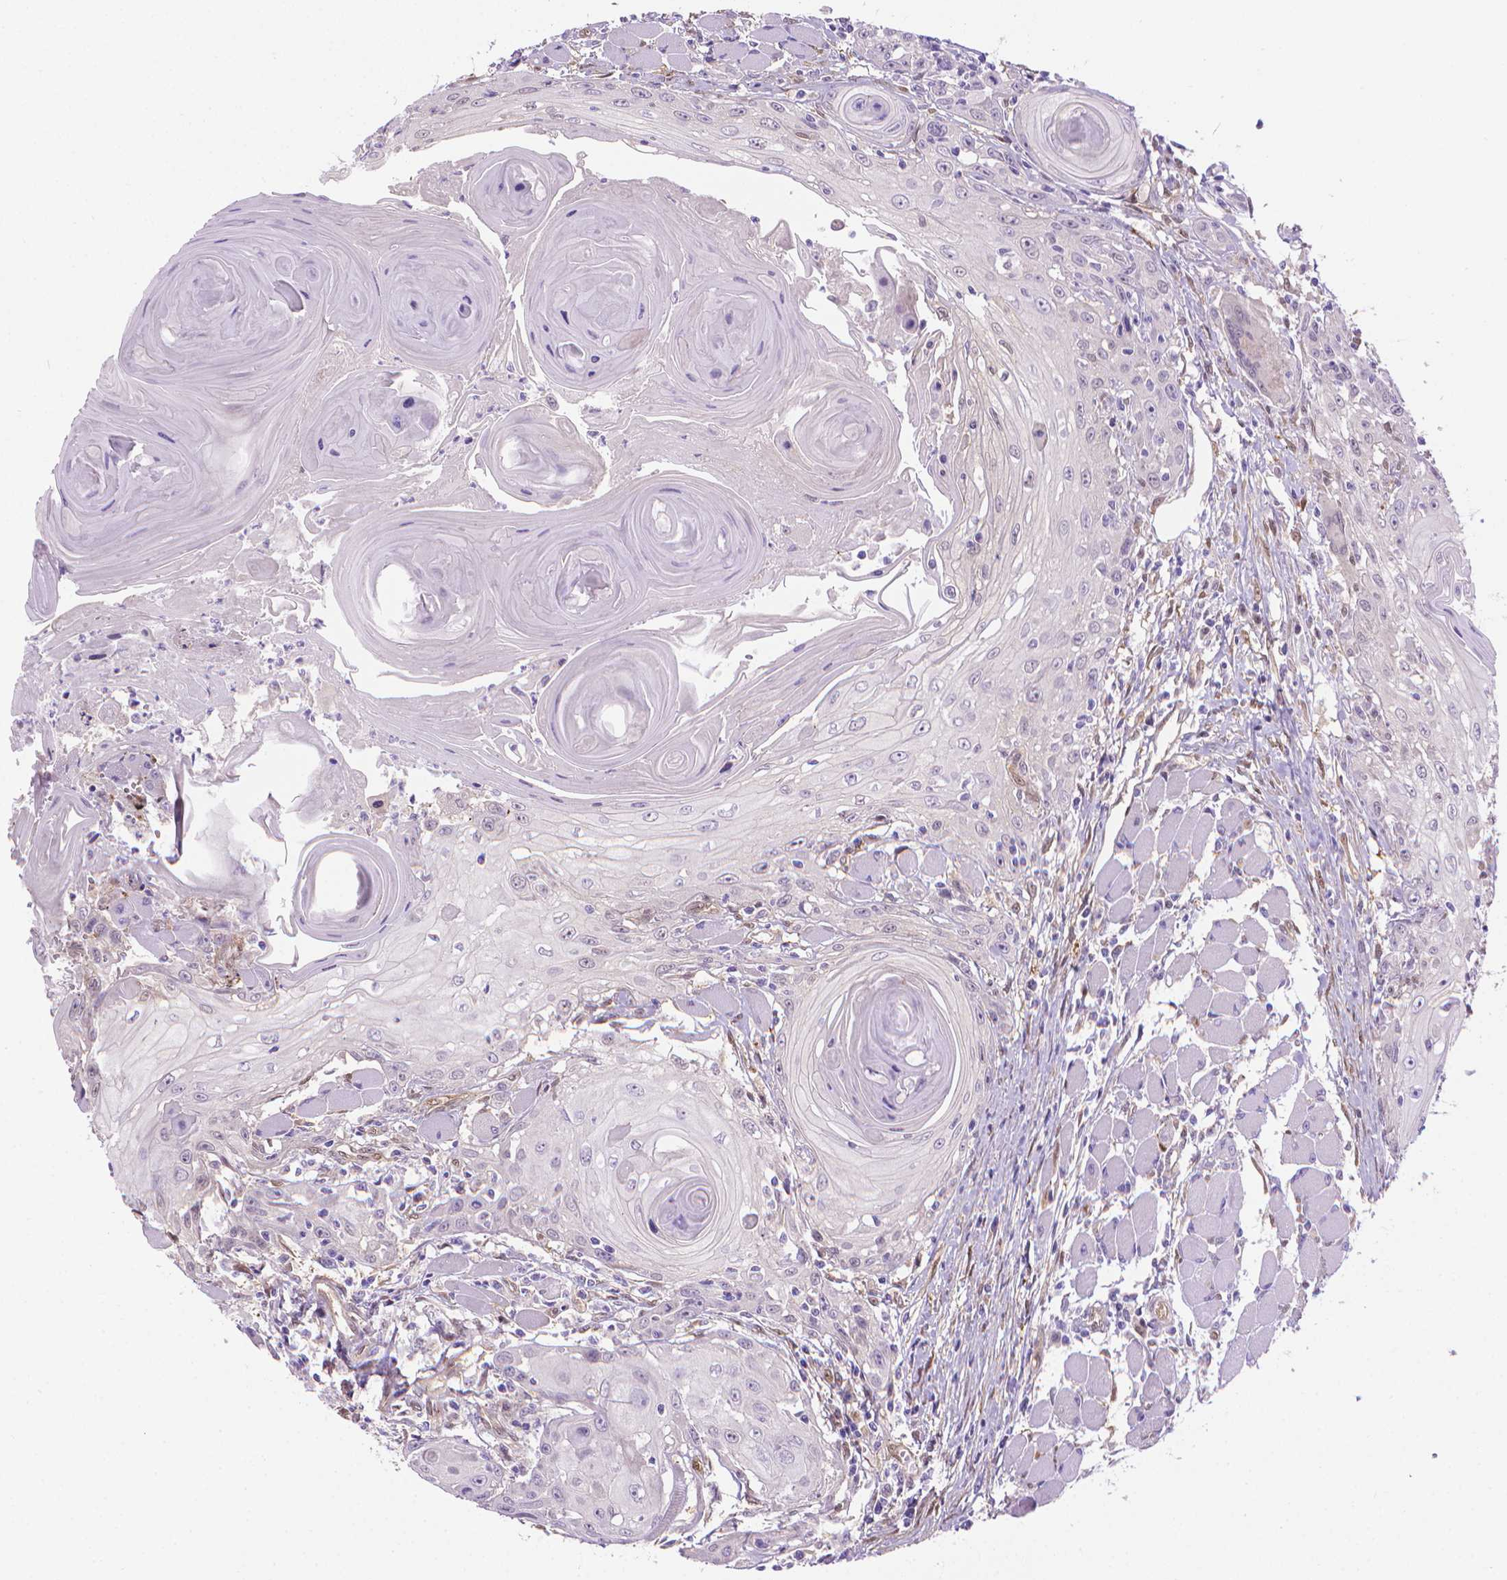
{"staining": {"intensity": "negative", "quantity": "none", "location": "none"}, "tissue": "head and neck cancer", "cell_type": "Tumor cells", "image_type": "cancer", "snomed": [{"axis": "morphology", "description": "Squamous cell carcinoma, NOS"}, {"axis": "topography", "description": "Head-Neck"}], "caption": "Head and neck squamous cell carcinoma was stained to show a protein in brown. There is no significant staining in tumor cells.", "gene": "CLIC4", "patient": {"sex": "female", "age": 80}}